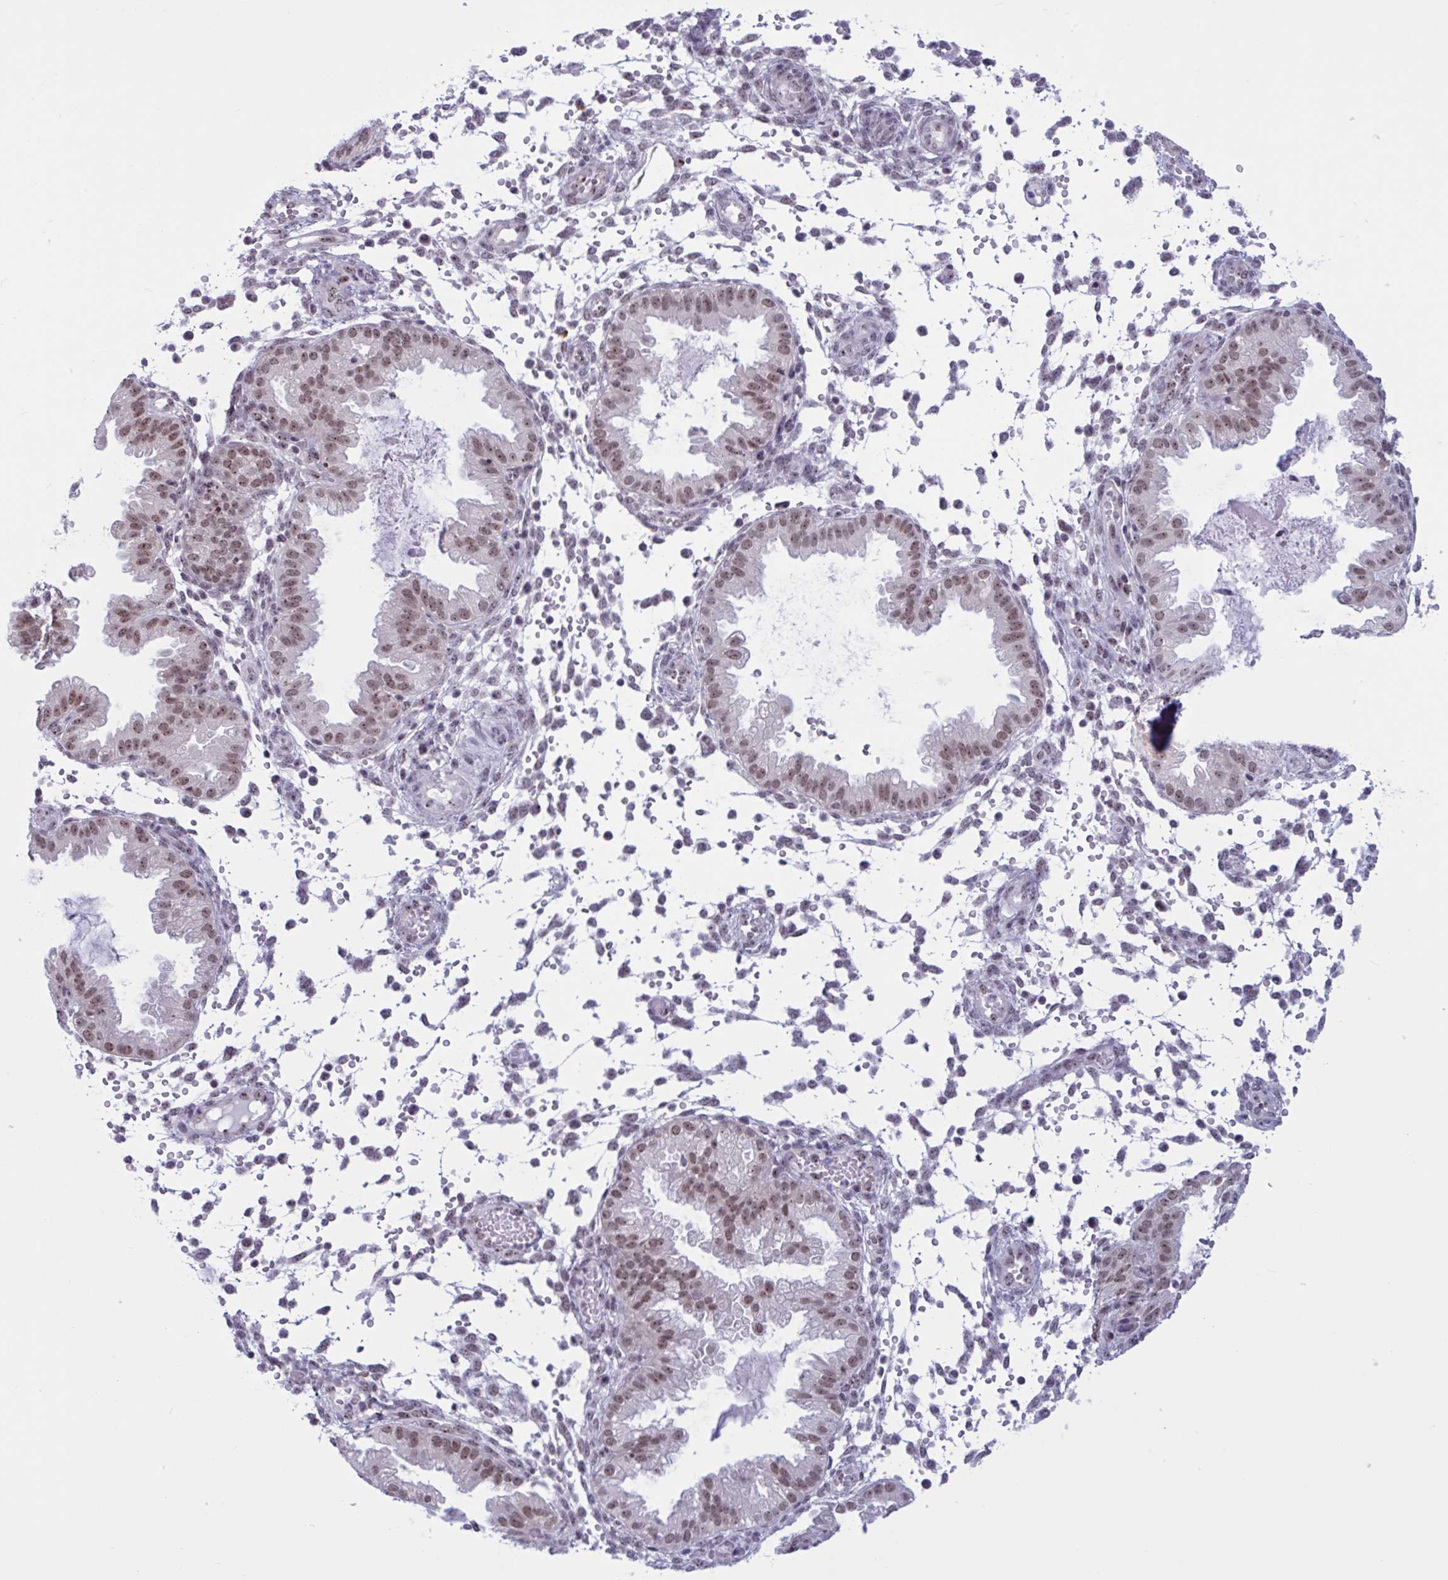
{"staining": {"intensity": "negative", "quantity": "none", "location": "none"}, "tissue": "endometrium", "cell_type": "Cells in endometrial stroma", "image_type": "normal", "snomed": [{"axis": "morphology", "description": "Normal tissue, NOS"}, {"axis": "topography", "description": "Endometrium"}], "caption": "Cells in endometrial stroma are negative for brown protein staining in unremarkable endometrium. (DAB (3,3'-diaminobenzidine) IHC, high magnification).", "gene": "TGM6", "patient": {"sex": "female", "age": 33}}